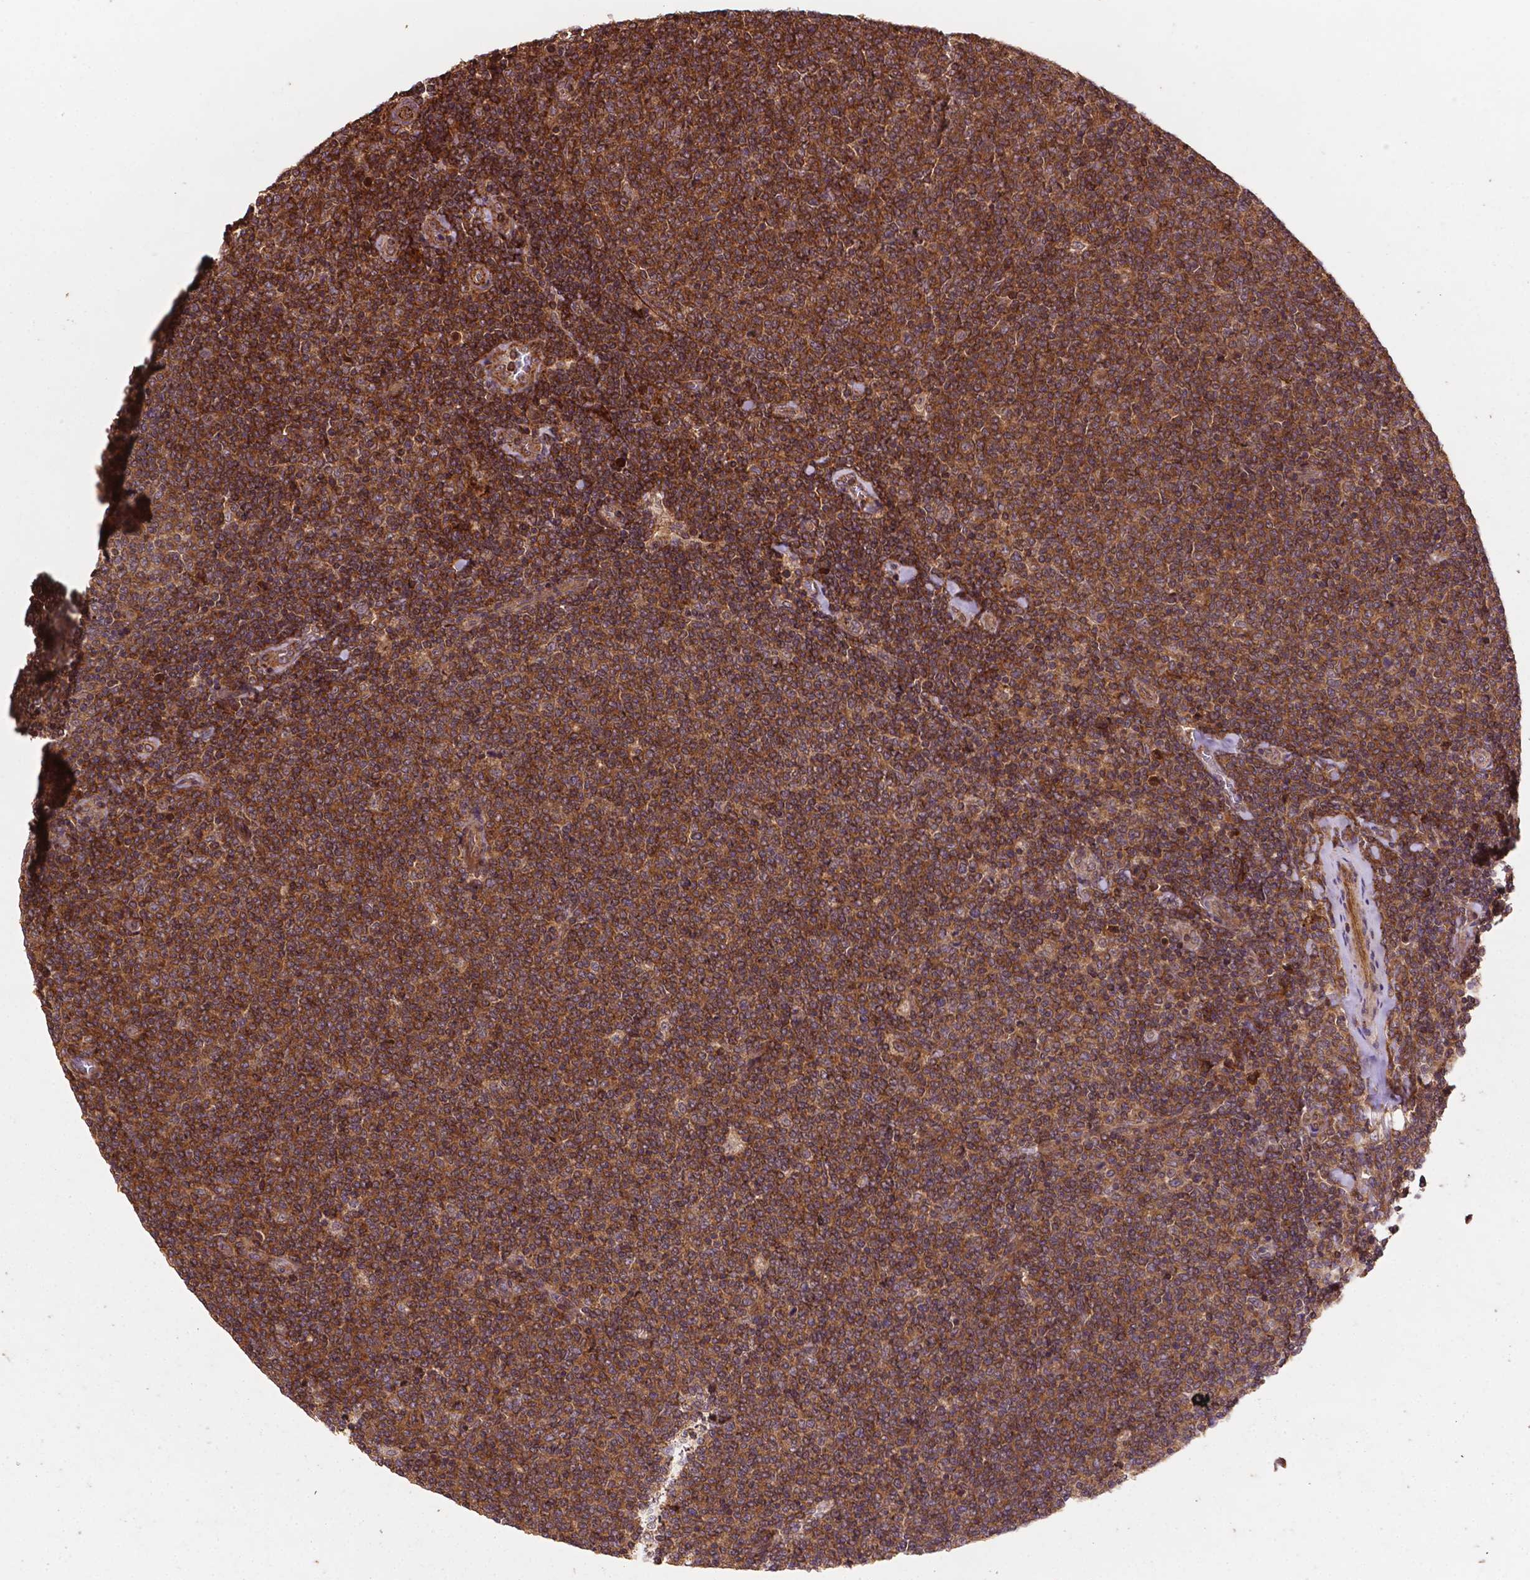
{"staining": {"intensity": "moderate", "quantity": ">75%", "location": "cytoplasmic/membranous"}, "tissue": "lymphoma", "cell_type": "Tumor cells", "image_type": "cancer", "snomed": [{"axis": "morphology", "description": "Malignant lymphoma, non-Hodgkin's type, Low grade"}, {"axis": "topography", "description": "Lymph node"}], "caption": "An immunohistochemistry (IHC) image of neoplastic tissue is shown. Protein staining in brown shows moderate cytoplasmic/membranous positivity in low-grade malignant lymphoma, non-Hodgkin's type within tumor cells.", "gene": "ZMYND19", "patient": {"sex": "male", "age": 52}}